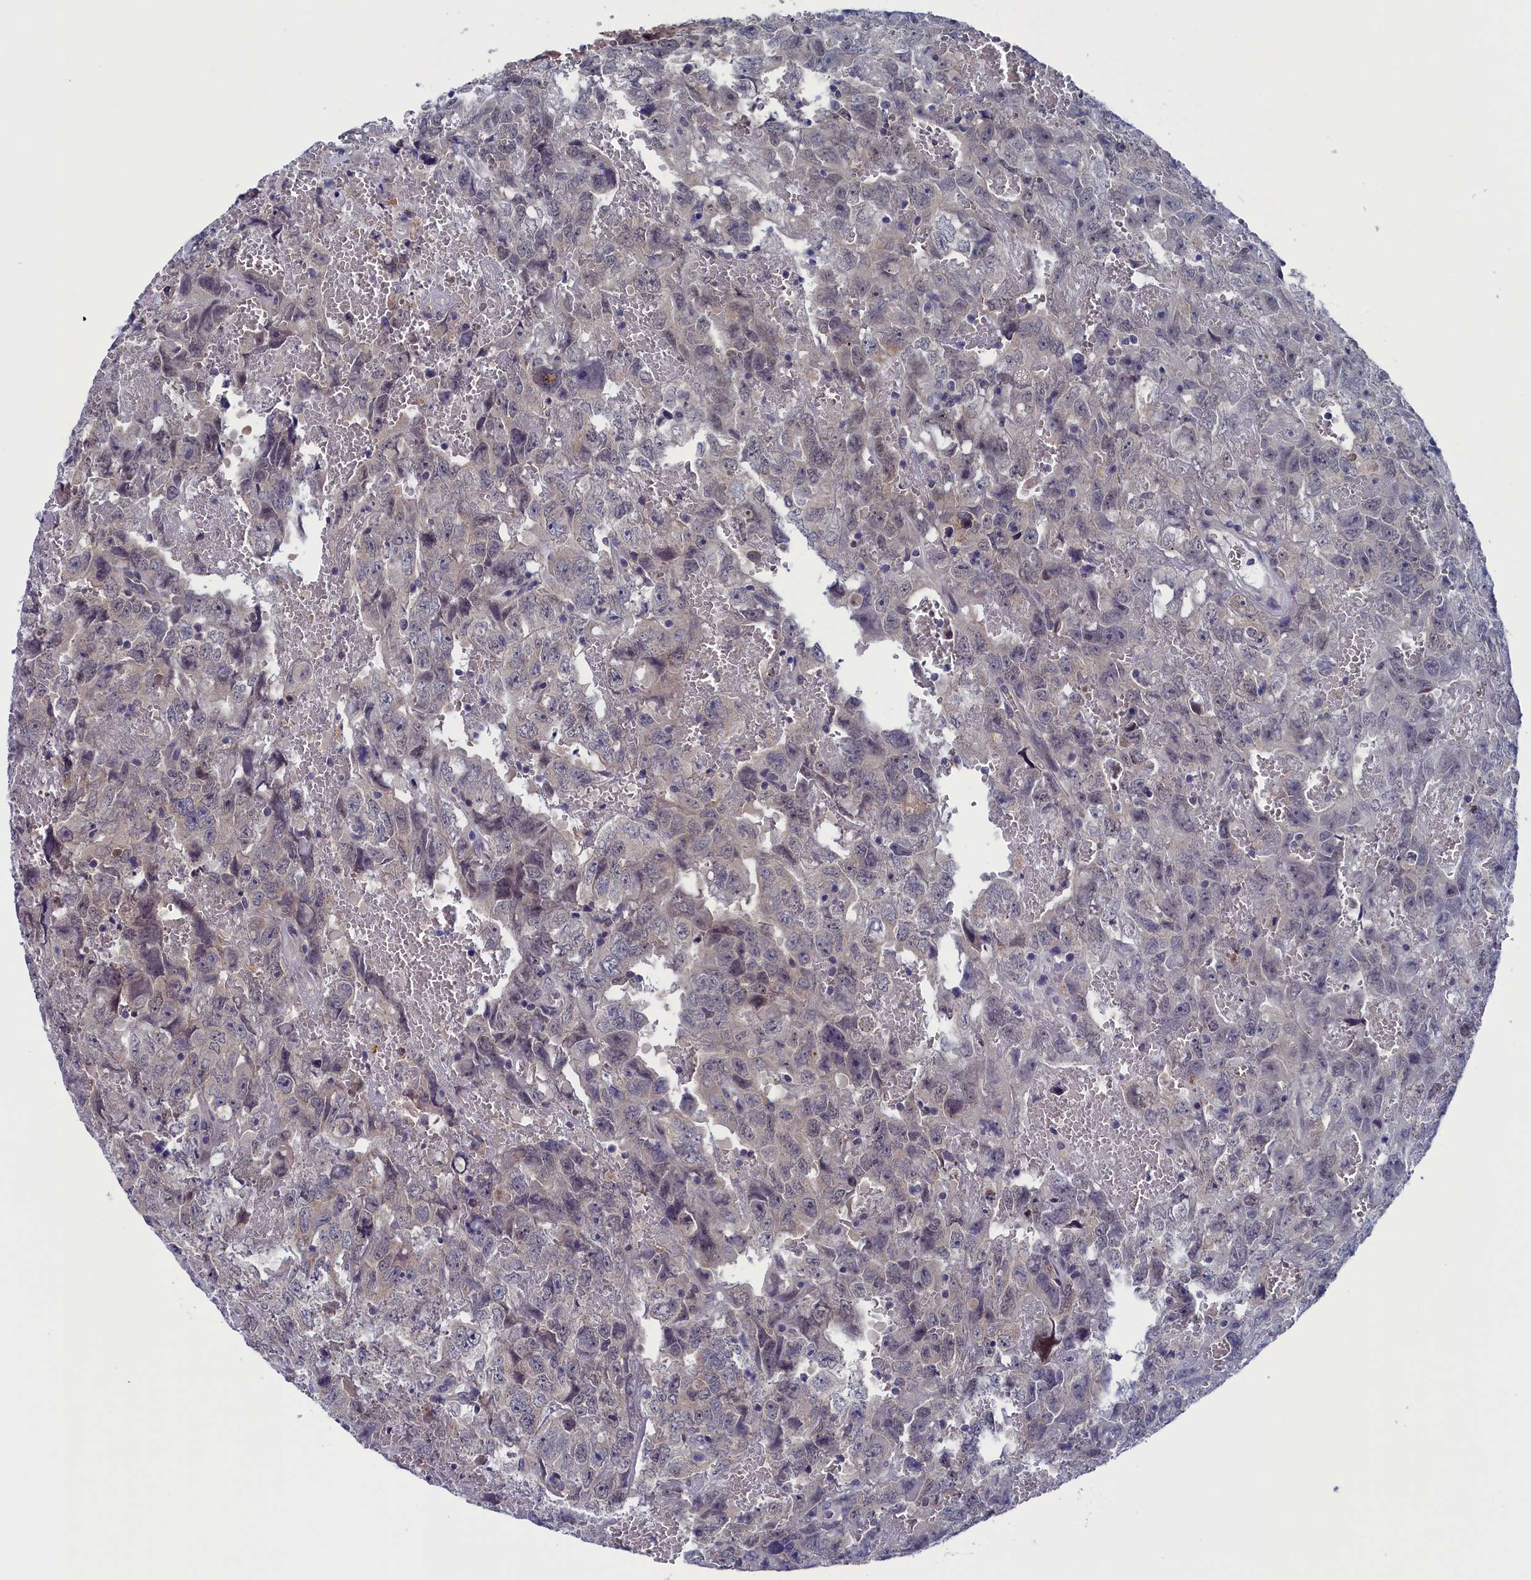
{"staining": {"intensity": "weak", "quantity": "<25%", "location": "cytoplasmic/membranous"}, "tissue": "testis cancer", "cell_type": "Tumor cells", "image_type": "cancer", "snomed": [{"axis": "morphology", "description": "Carcinoma, Embryonal, NOS"}, {"axis": "topography", "description": "Testis"}], "caption": "The image displays no significant staining in tumor cells of embryonal carcinoma (testis). Nuclei are stained in blue.", "gene": "SPATA13", "patient": {"sex": "male", "age": 45}}